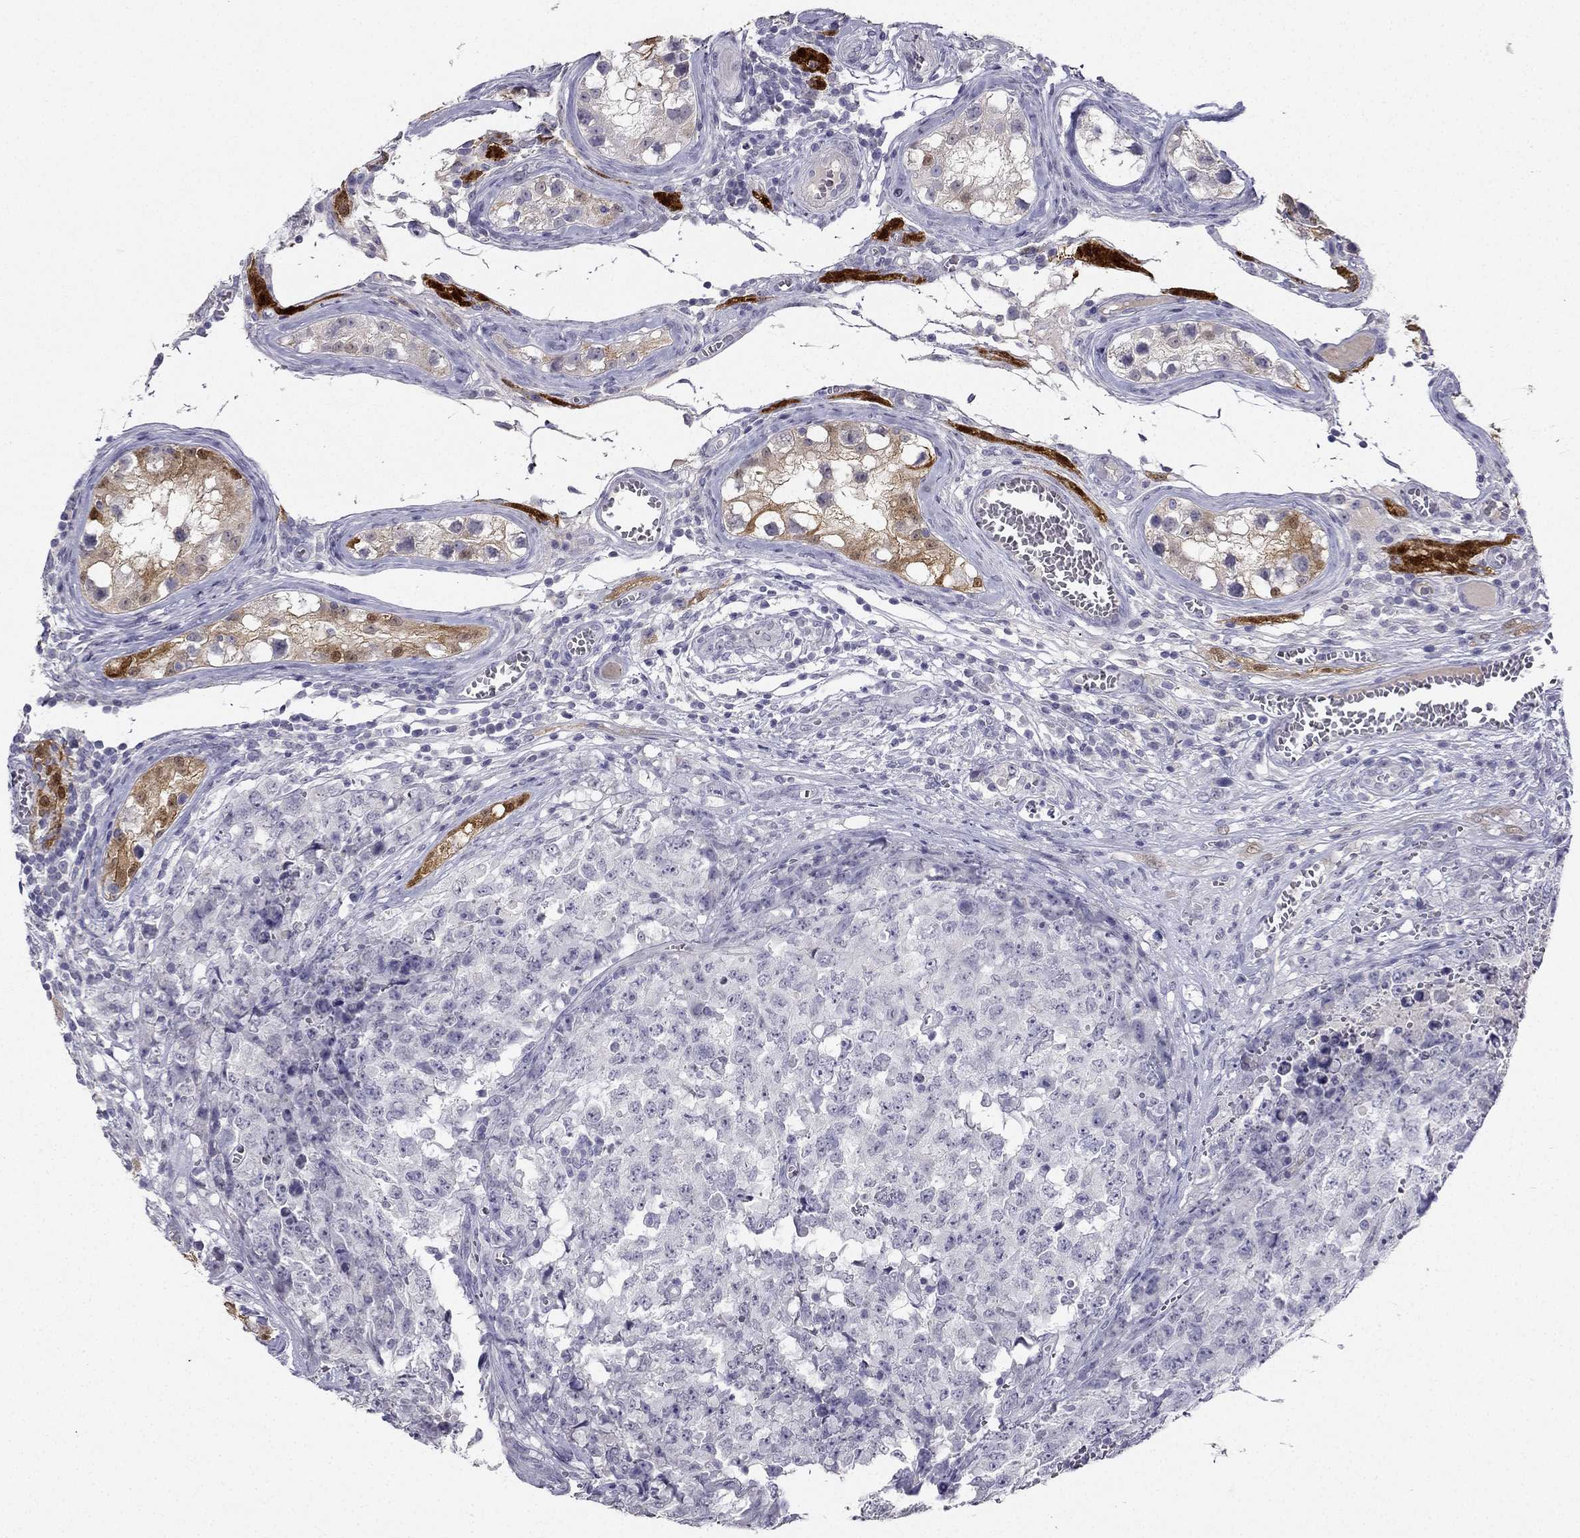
{"staining": {"intensity": "negative", "quantity": "none", "location": "none"}, "tissue": "testis cancer", "cell_type": "Tumor cells", "image_type": "cancer", "snomed": [{"axis": "morphology", "description": "Carcinoma, Embryonal, NOS"}, {"axis": "topography", "description": "Testis"}], "caption": "Immunohistochemistry (IHC) photomicrograph of neoplastic tissue: testis cancer (embryonal carcinoma) stained with DAB displays no significant protein positivity in tumor cells.", "gene": "CALB2", "patient": {"sex": "male", "age": 23}}